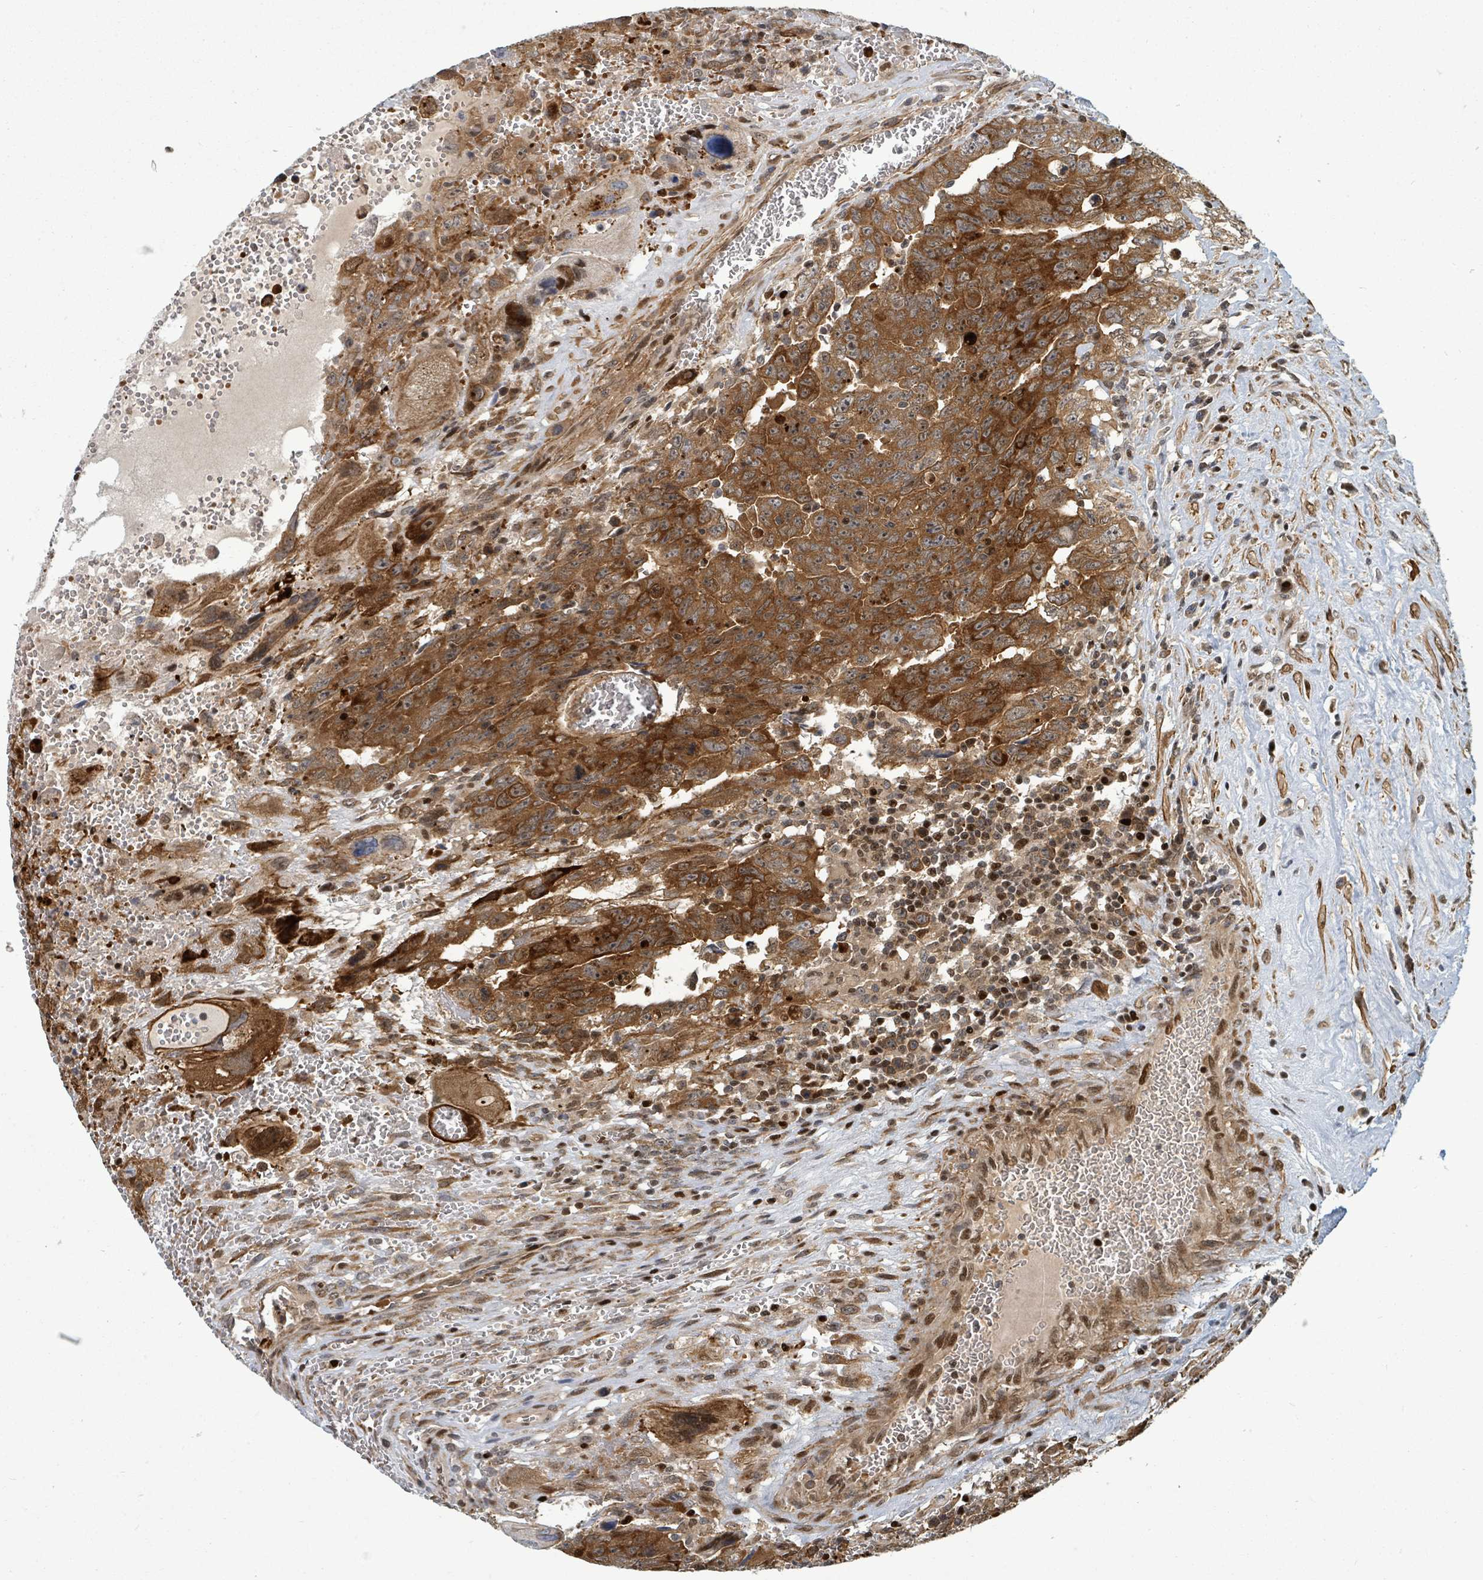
{"staining": {"intensity": "strong", "quantity": ">75%", "location": "cytoplasmic/membranous"}, "tissue": "testis cancer", "cell_type": "Tumor cells", "image_type": "cancer", "snomed": [{"axis": "morphology", "description": "Carcinoma, Embryonal, NOS"}, {"axis": "topography", "description": "Testis"}], "caption": "Protein expression analysis of human testis cancer (embryonal carcinoma) reveals strong cytoplasmic/membranous staining in about >75% of tumor cells.", "gene": "TRDMT1", "patient": {"sex": "male", "age": 28}}